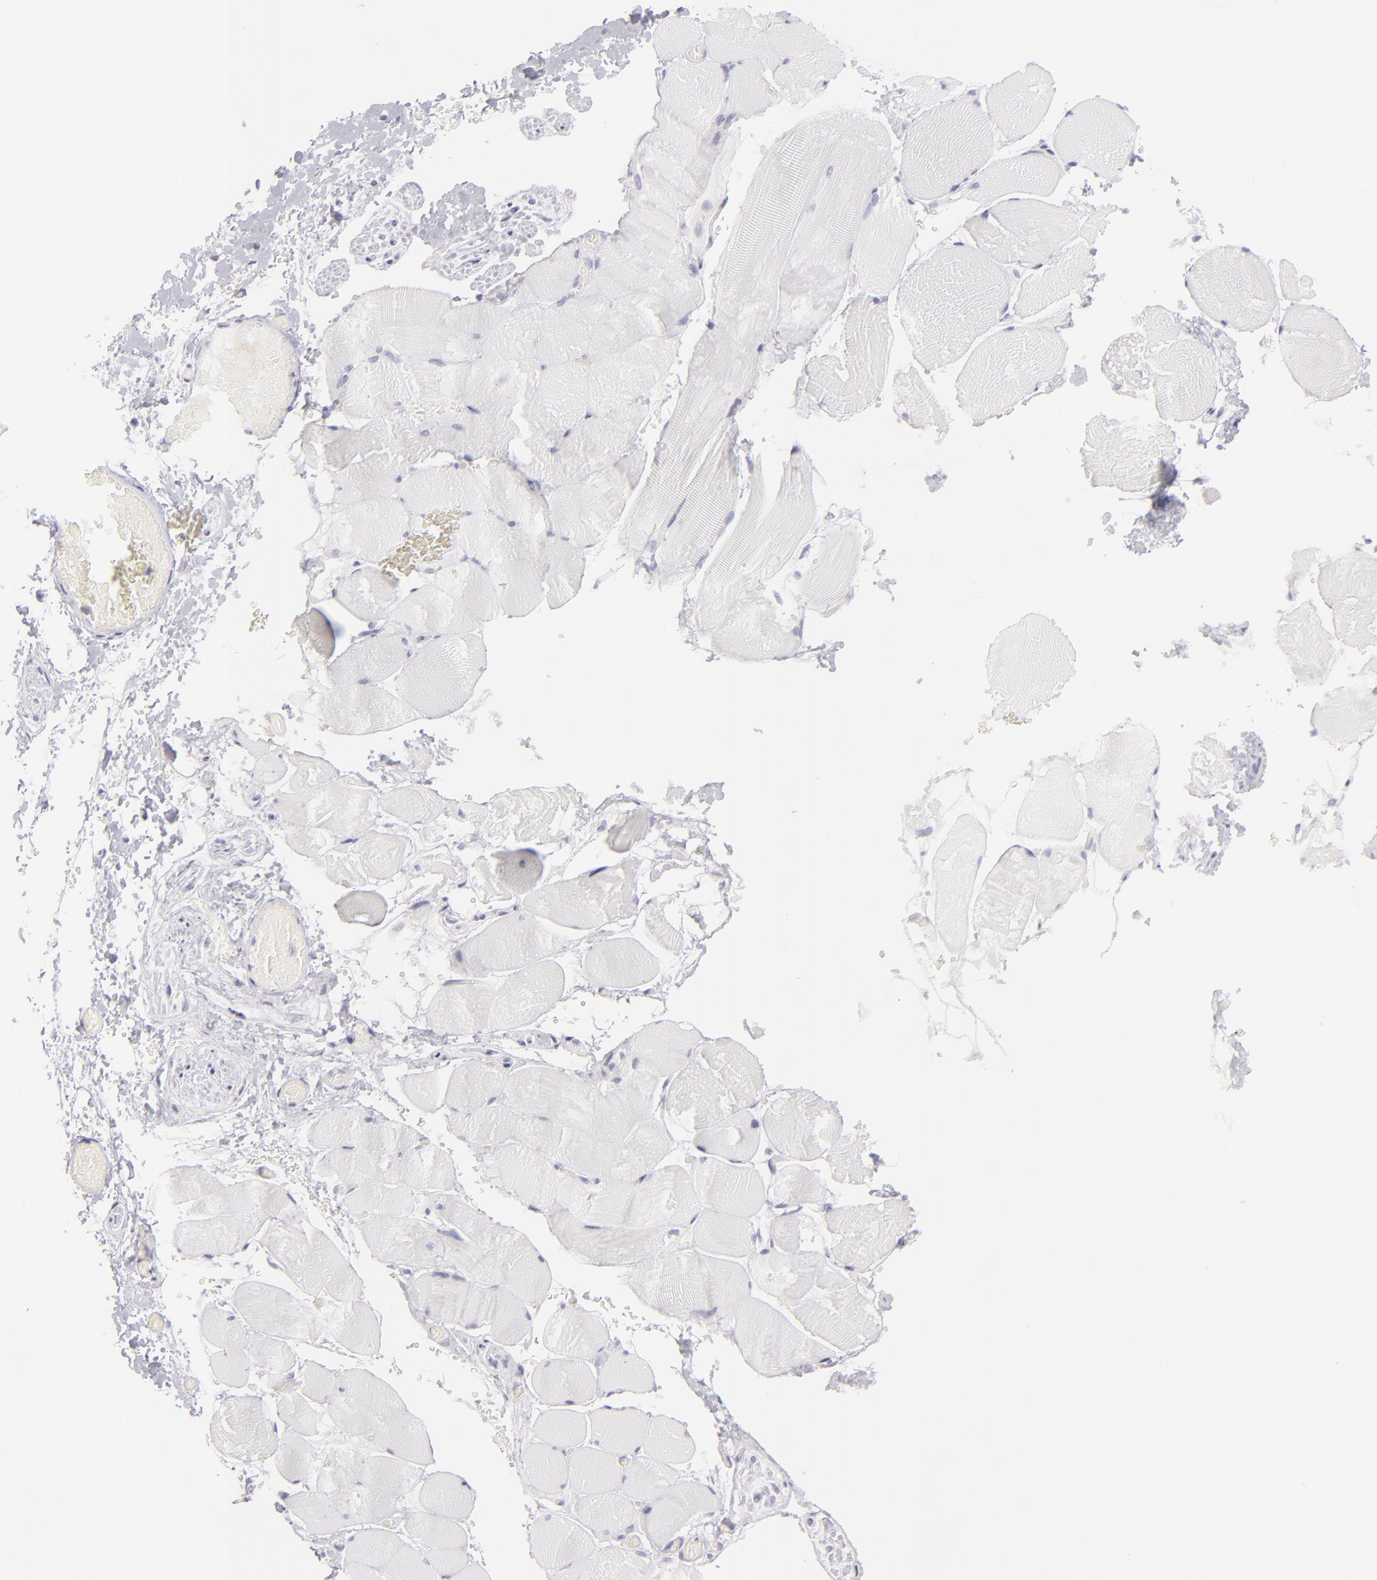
{"staining": {"intensity": "negative", "quantity": "none", "location": "none"}, "tissue": "skeletal muscle", "cell_type": "Myocytes", "image_type": "normal", "snomed": [{"axis": "morphology", "description": "Normal tissue, NOS"}, {"axis": "topography", "description": "Skeletal muscle"}, {"axis": "topography", "description": "Soft tissue"}], "caption": "The IHC micrograph has no significant positivity in myocytes of skeletal muscle. The staining is performed using DAB brown chromogen with nuclei counter-stained in using hematoxylin.", "gene": "DLG4", "patient": {"sex": "female", "age": 58}}